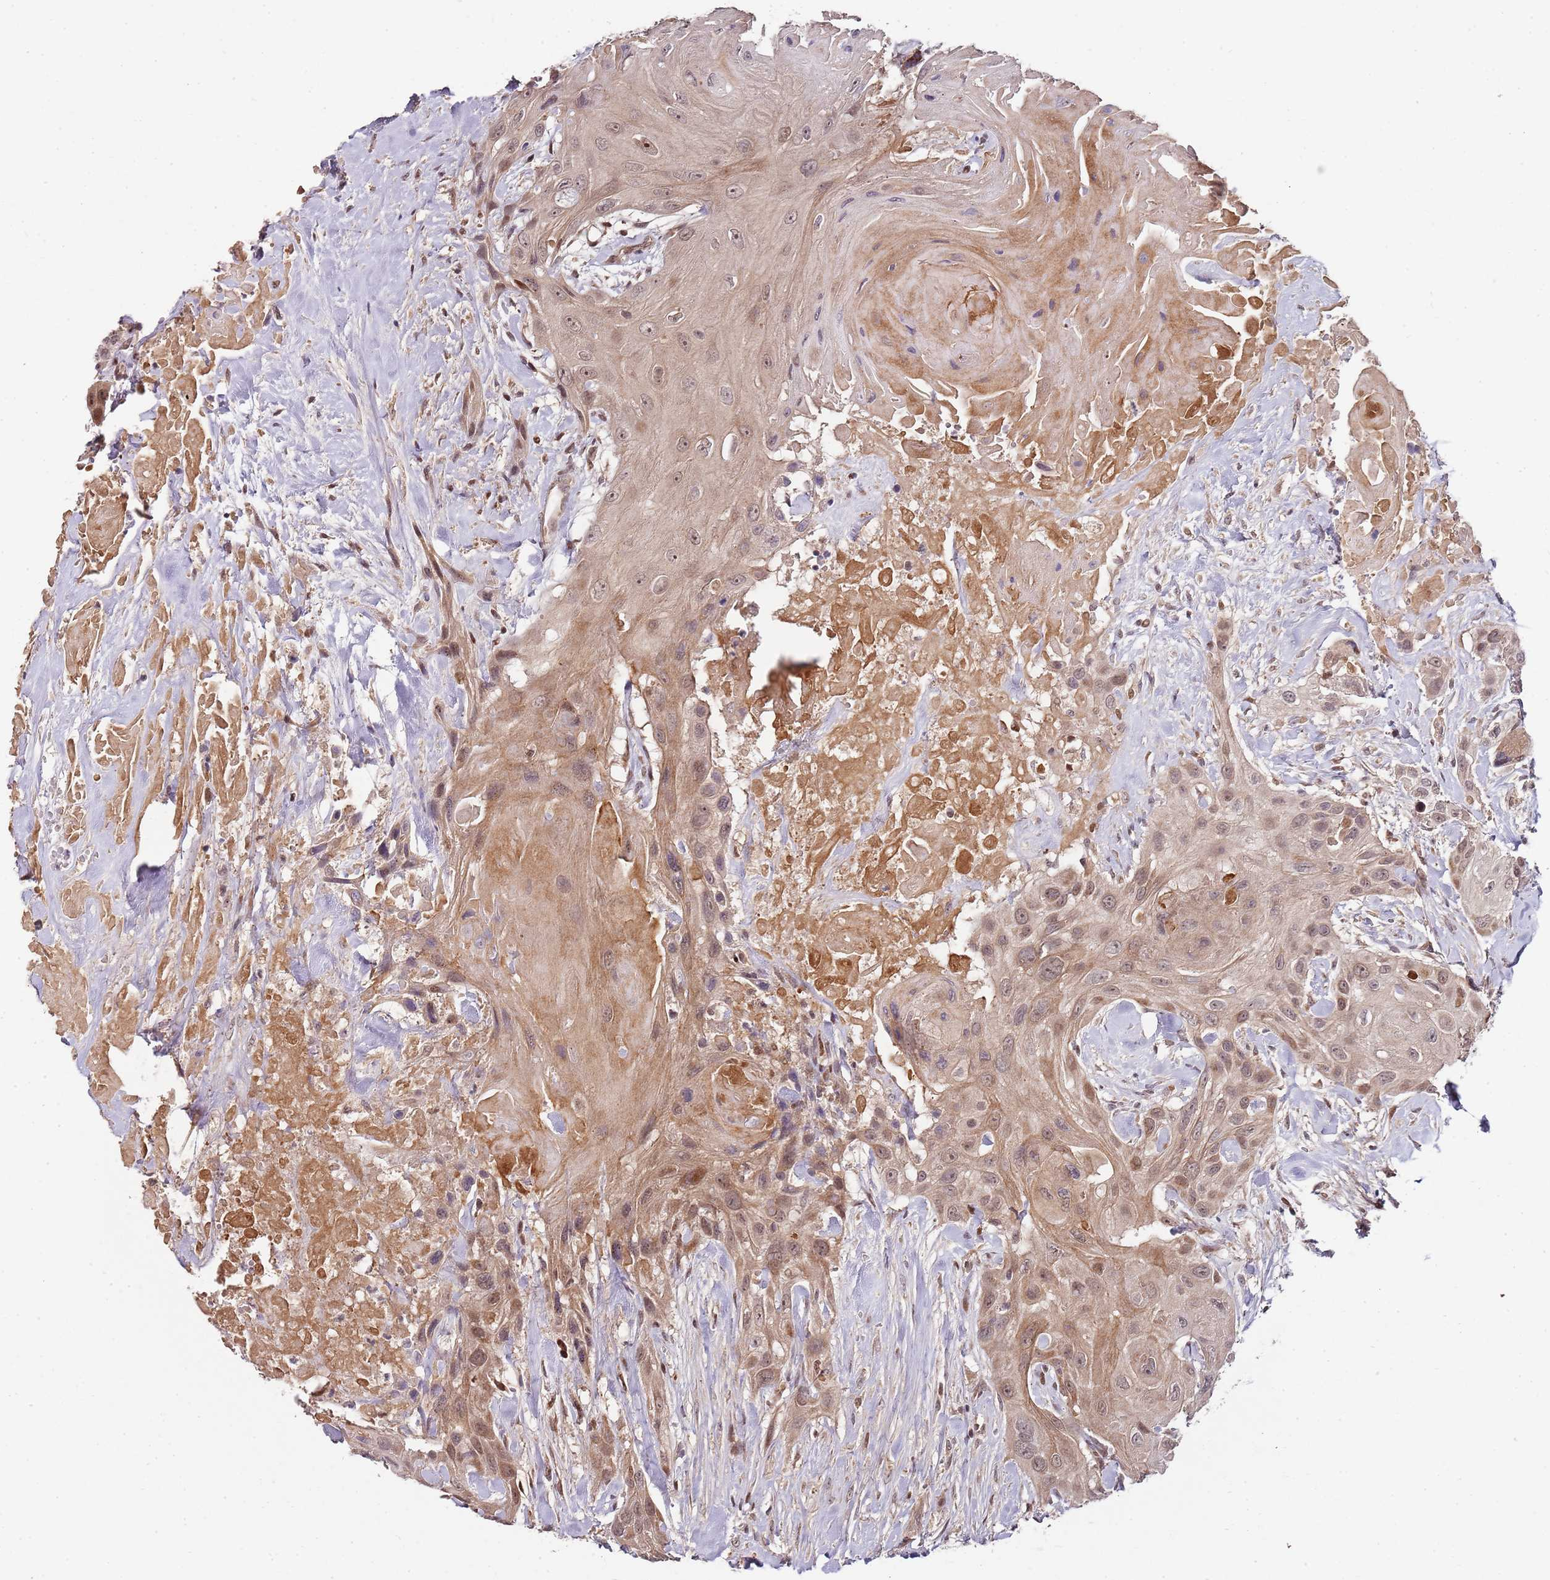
{"staining": {"intensity": "weak", "quantity": ">75%", "location": "cytoplasmic/membranous,nuclear"}, "tissue": "head and neck cancer", "cell_type": "Tumor cells", "image_type": "cancer", "snomed": [{"axis": "morphology", "description": "Squamous cell carcinoma, NOS"}, {"axis": "topography", "description": "Head-Neck"}], "caption": "Immunohistochemistry of head and neck cancer demonstrates low levels of weak cytoplasmic/membranous and nuclear expression in approximately >75% of tumor cells. The staining was performed using DAB (3,3'-diaminobenzidine), with brown indicating positive protein expression. Nuclei are stained blue with hematoxylin.", "gene": "EDC3", "patient": {"sex": "male", "age": 81}}